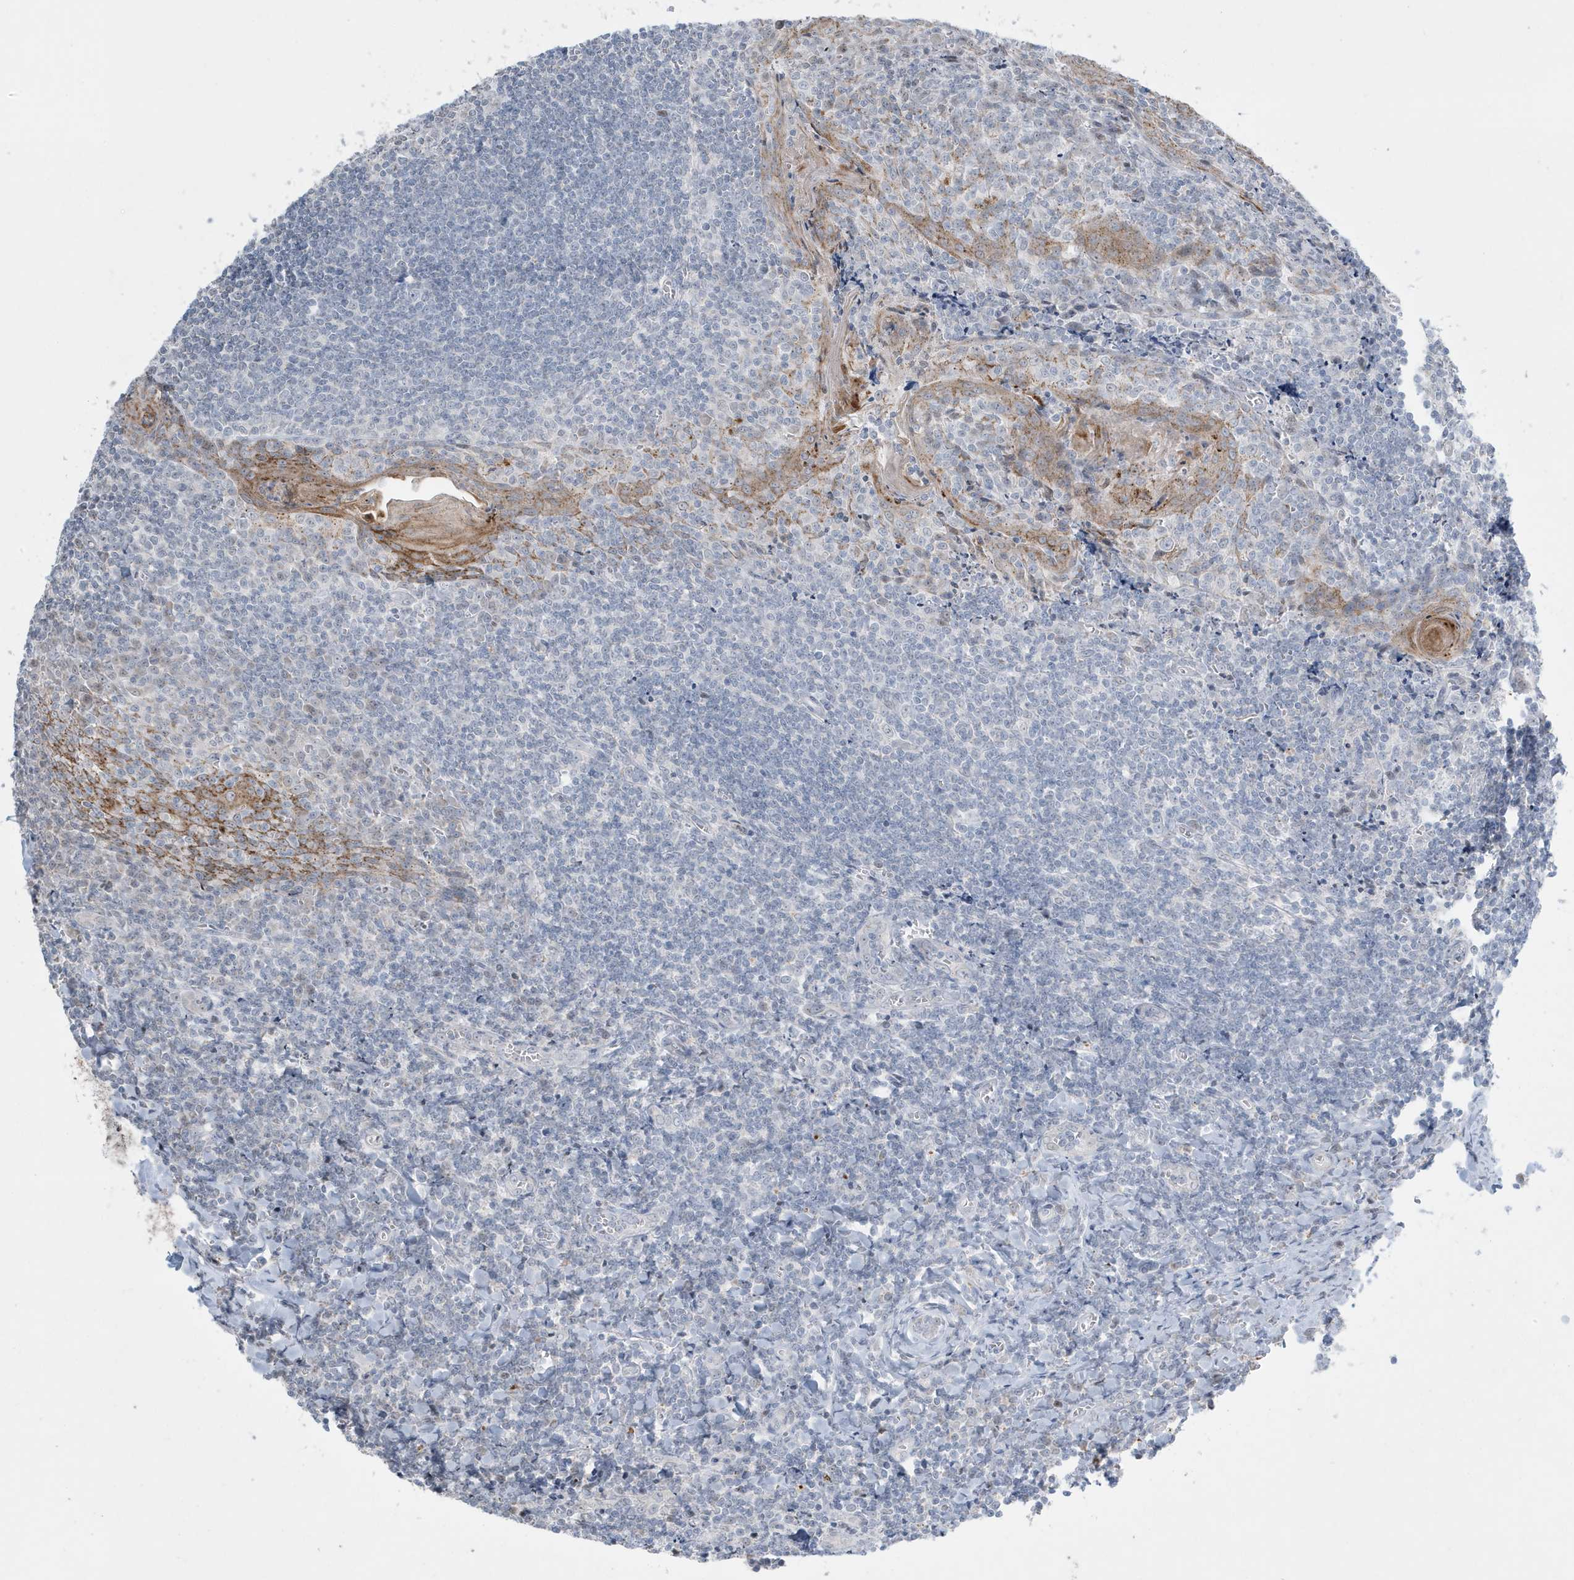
{"staining": {"intensity": "negative", "quantity": "none", "location": "none"}, "tissue": "tonsil", "cell_type": "Germinal center cells", "image_type": "normal", "snomed": [{"axis": "morphology", "description": "Normal tissue, NOS"}, {"axis": "topography", "description": "Tonsil"}], "caption": "This is an immunohistochemistry image of unremarkable tonsil. There is no expression in germinal center cells.", "gene": "FNDC1", "patient": {"sex": "male", "age": 27}}